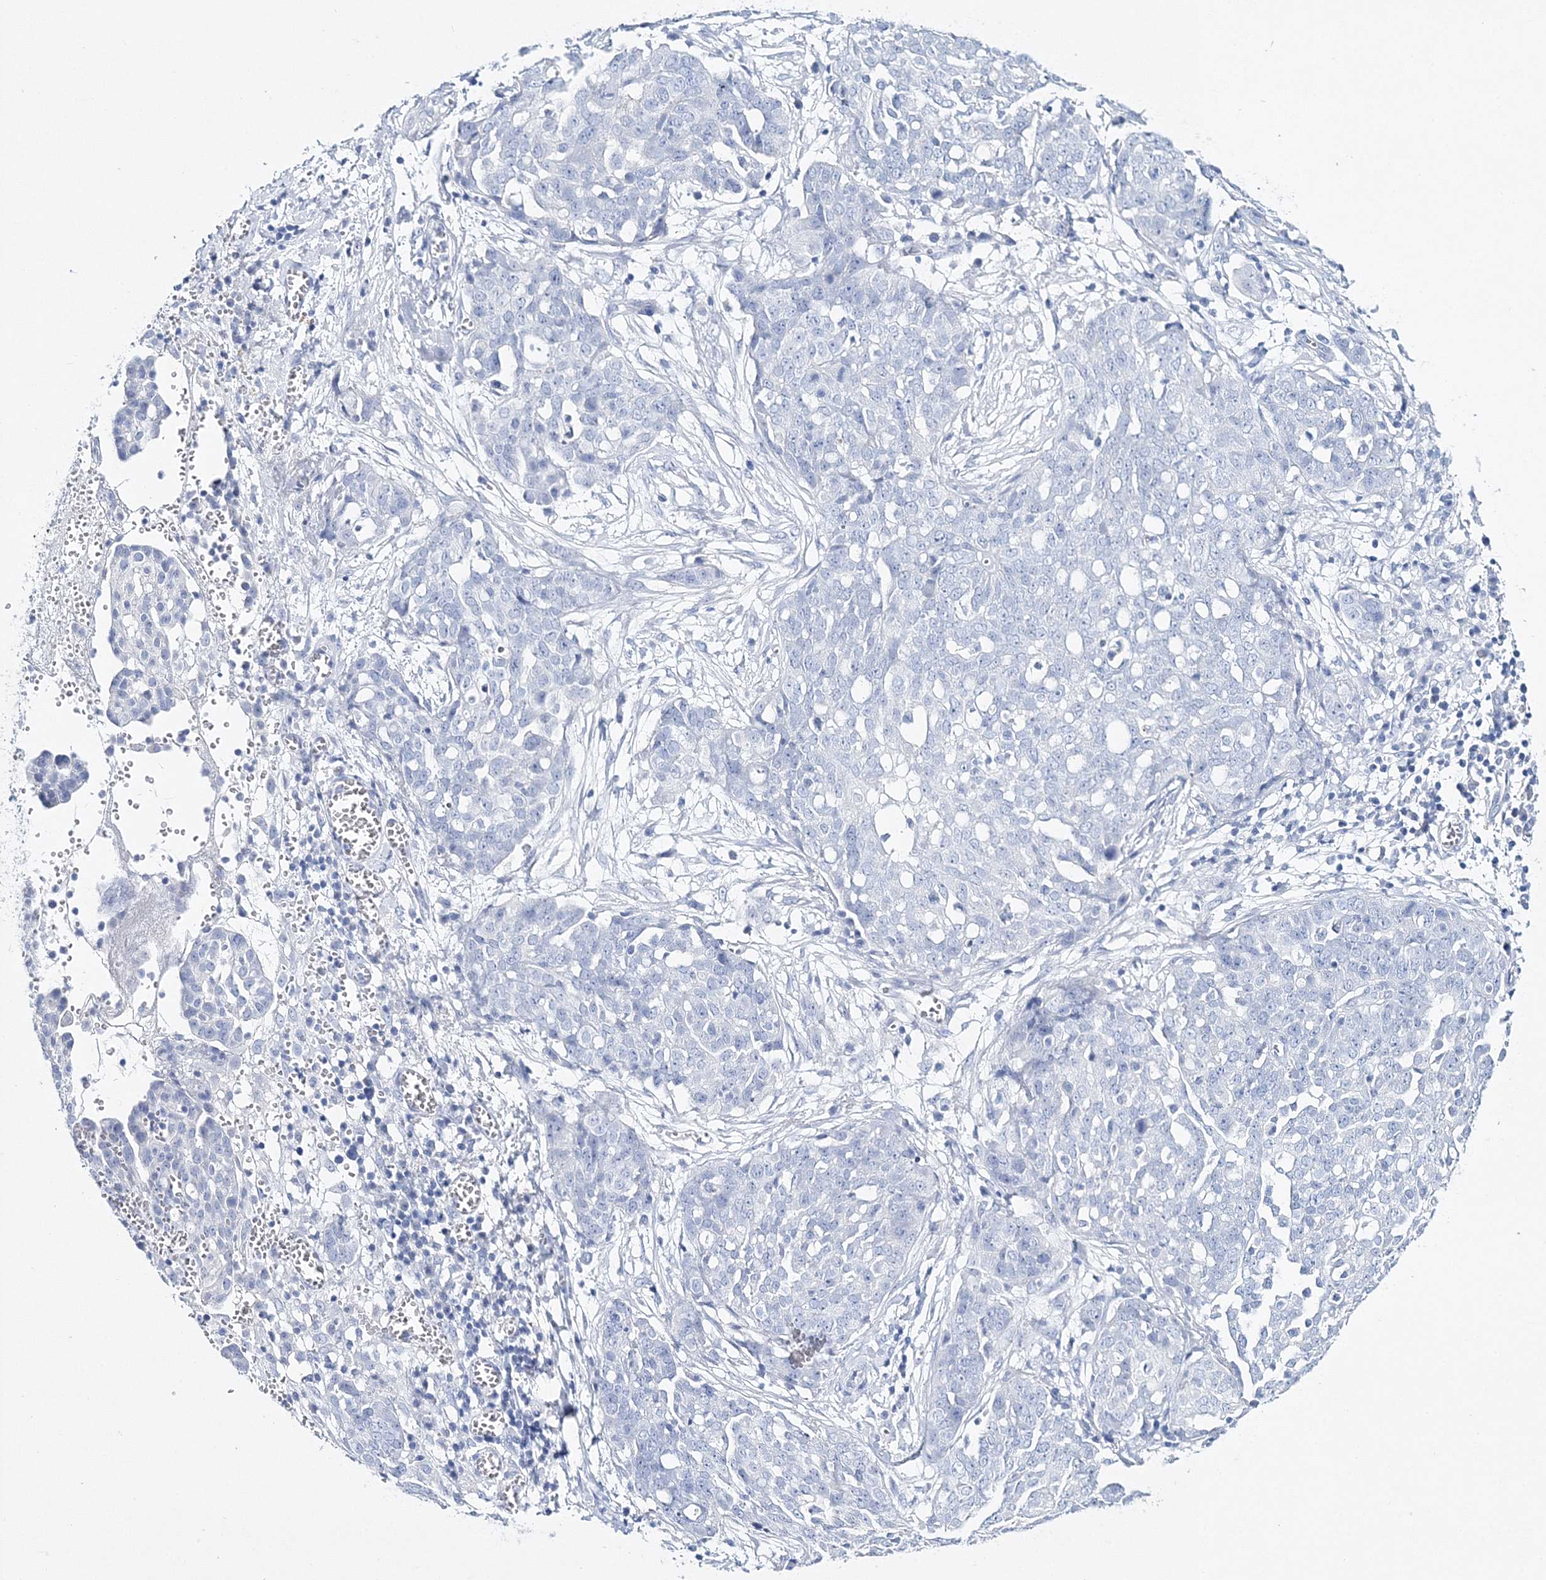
{"staining": {"intensity": "negative", "quantity": "none", "location": "none"}, "tissue": "ovarian cancer", "cell_type": "Tumor cells", "image_type": "cancer", "snomed": [{"axis": "morphology", "description": "Cystadenocarcinoma, serous, NOS"}, {"axis": "topography", "description": "Soft tissue"}, {"axis": "topography", "description": "Ovary"}], "caption": "Serous cystadenocarcinoma (ovarian) was stained to show a protein in brown. There is no significant expression in tumor cells.", "gene": "MYOZ2", "patient": {"sex": "female", "age": 57}}